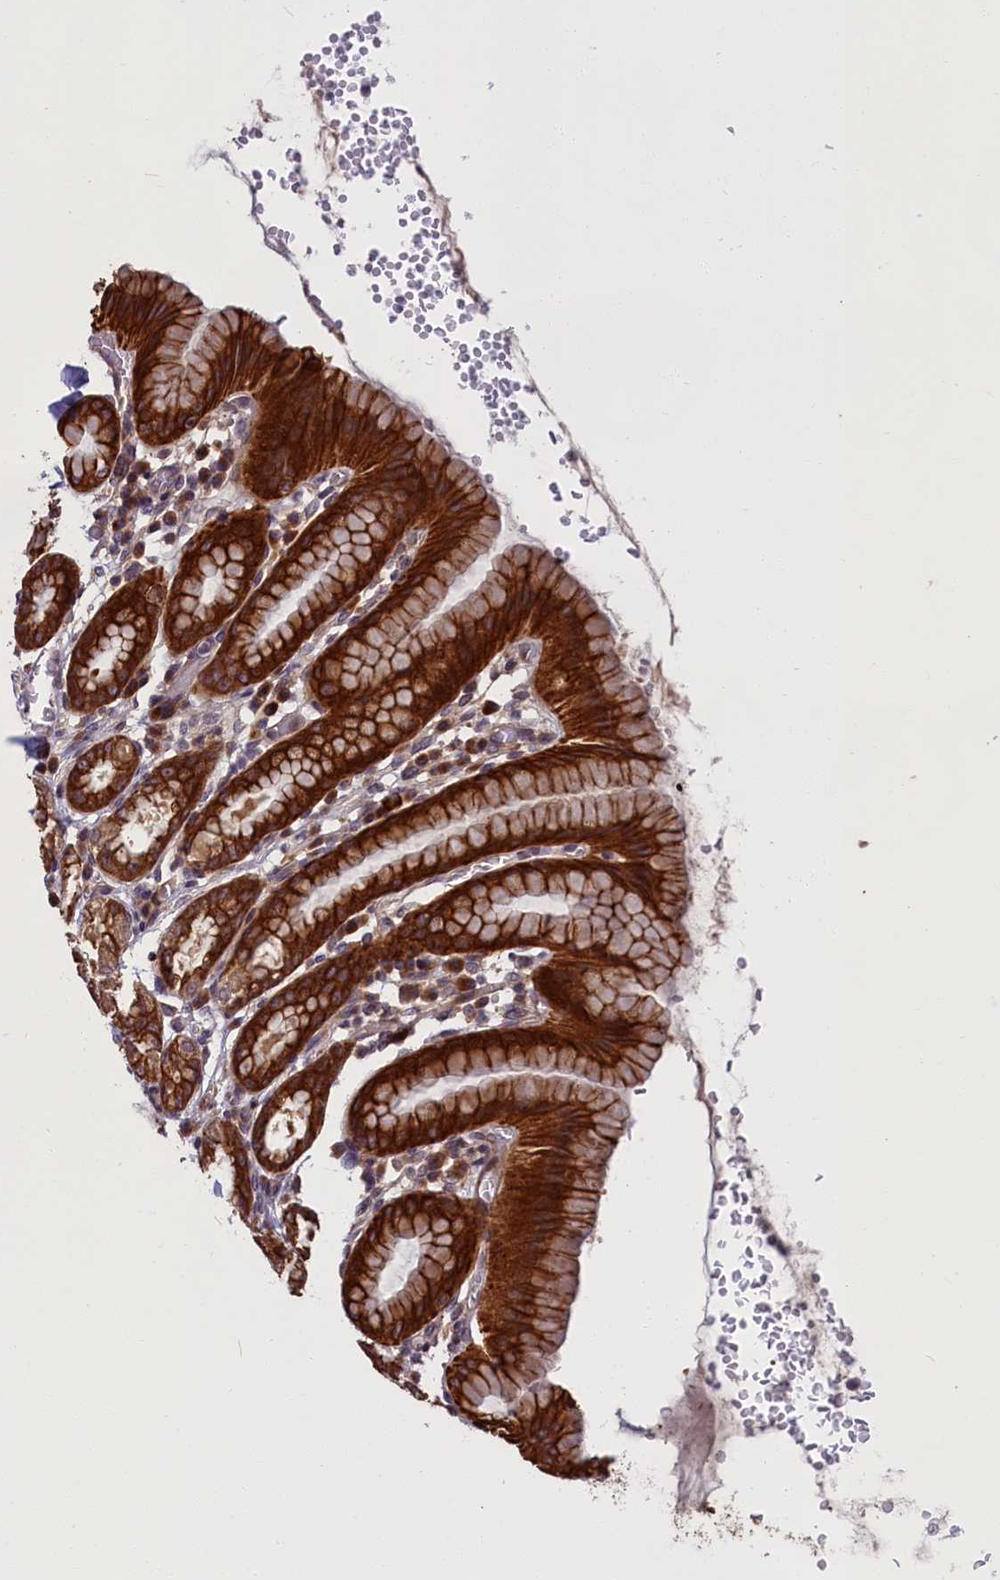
{"staining": {"intensity": "strong", "quantity": "25%-75%", "location": "cytoplasmic/membranous"}, "tissue": "stomach", "cell_type": "Glandular cells", "image_type": "normal", "snomed": [{"axis": "morphology", "description": "Normal tissue, NOS"}, {"axis": "topography", "description": "Stomach, upper"}], "caption": "Human stomach stained for a protein (brown) reveals strong cytoplasmic/membranous positive staining in approximately 25%-75% of glandular cells.", "gene": "DENND1B", "patient": {"sex": "male", "age": 68}}